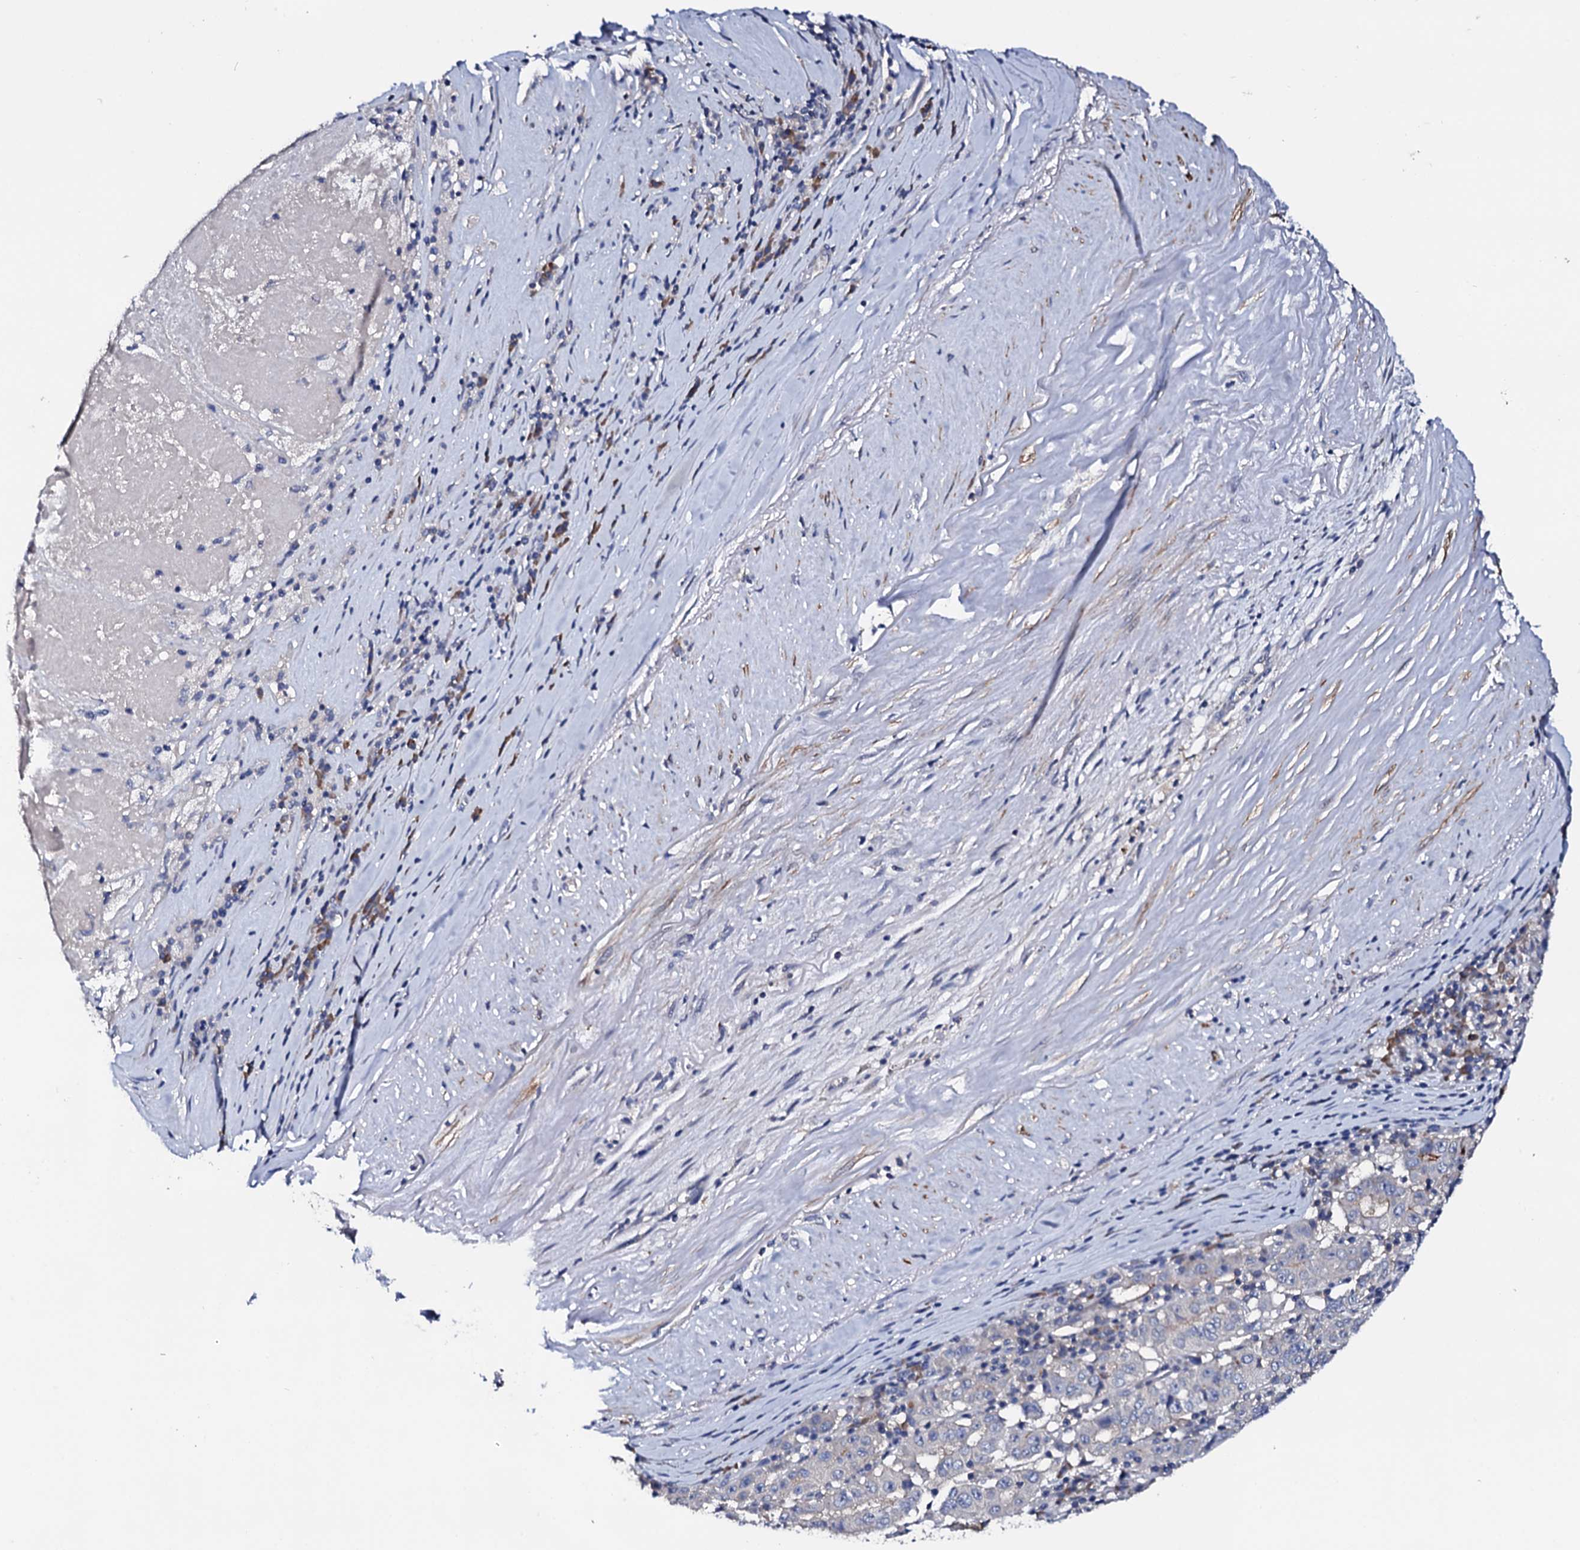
{"staining": {"intensity": "negative", "quantity": "none", "location": "none"}, "tissue": "pancreatic cancer", "cell_type": "Tumor cells", "image_type": "cancer", "snomed": [{"axis": "morphology", "description": "Adenocarcinoma, NOS"}, {"axis": "topography", "description": "Pancreas"}], "caption": "Photomicrograph shows no protein positivity in tumor cells of pancreatic cancer (adenocarcinoma) tissue.", "gene": "NUP58", "patient": {"sex": "male", "age": 63}}